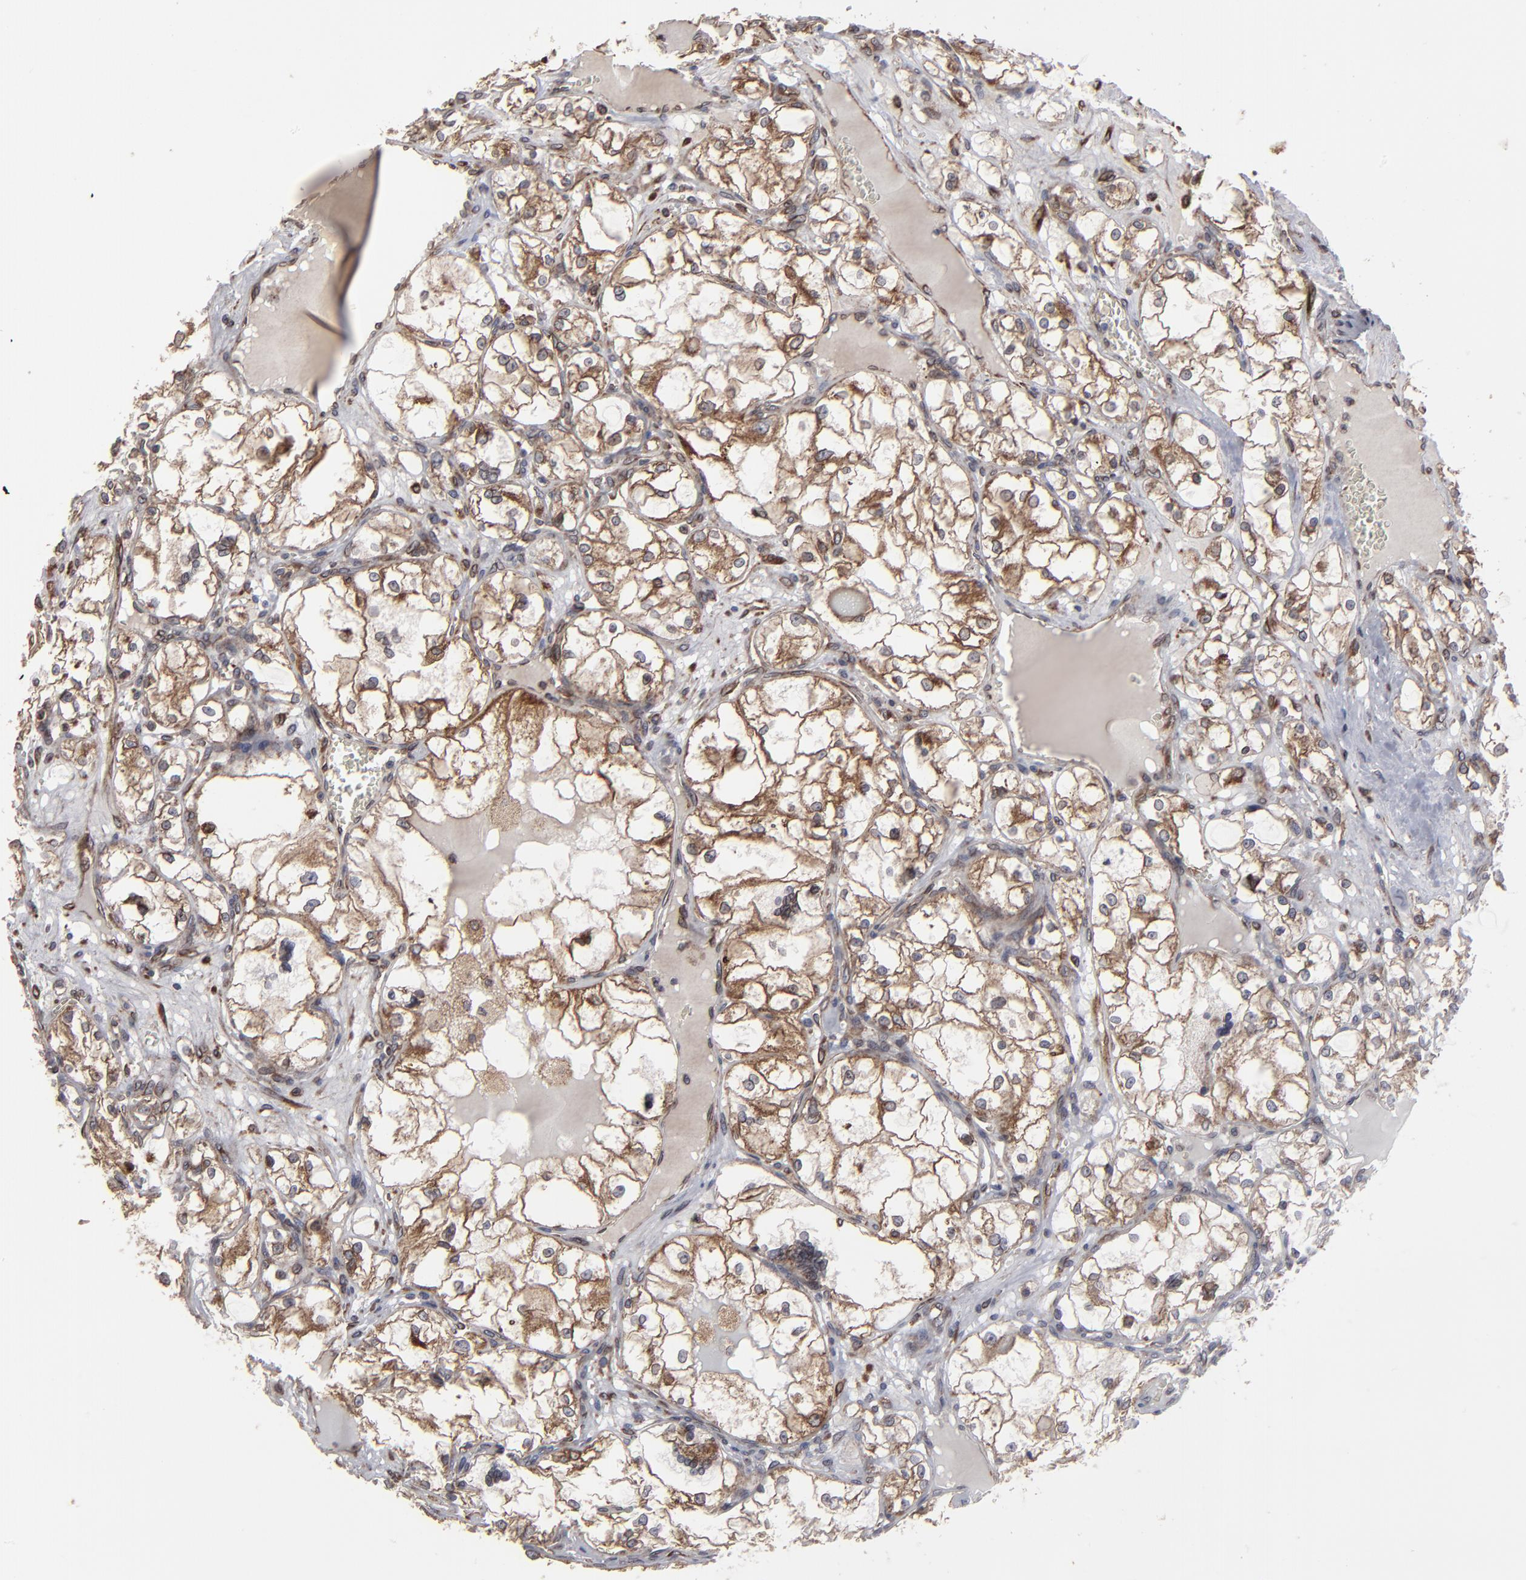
{"staining": {"intensity": "moderate", "quantity": ">75%", "location": "cytoplasmic/membranous"}, "tissue": "renal cancer", "cell_type": "Tumor cells", "image_type": "cancer", "snomed": [{"axis": "morphology", "description": "Adenocarcinoma, NOS"}, {"axis": "topography", "description": "Kidney"}], "caption": "Protein analysis of adenocarcinoma (renal) tissue exhibits moderate cytoplasmic/membranous staining in approximately >75% of tumor cells. (brown staining indicates protein expression, while blue staining denotes nuclei).", "gene": "CNIH1", "patient": {"sex": "male", "age": 61}}